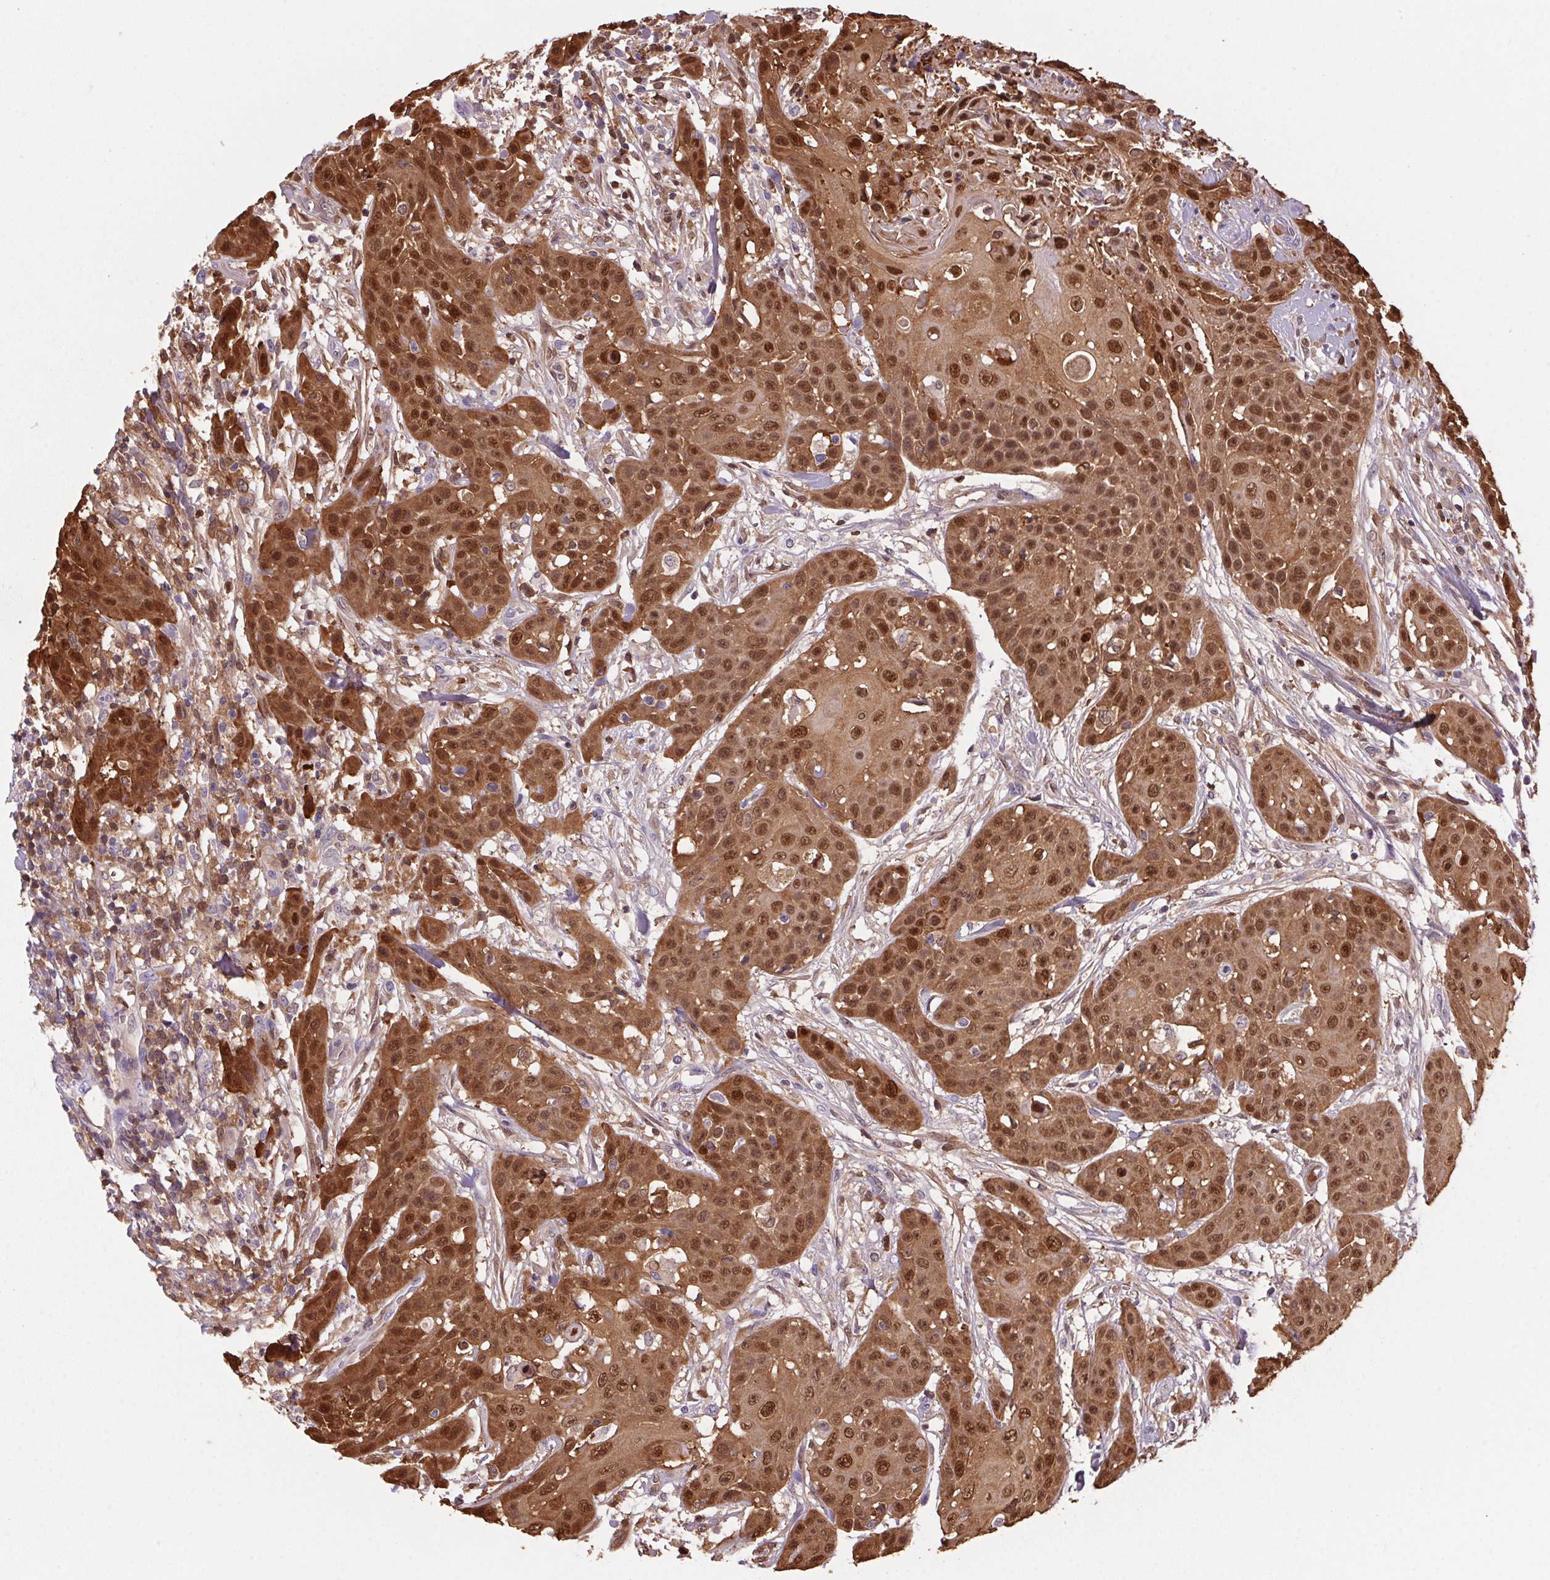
{"staining": {"intensity": "strong", "quantity": ">75%", "location": "cytoplasmic/membranous,nuclear"}, "tissue": "head and neck cancer", "cell_type": "Tumor cells", "image_type": "cancer", "snomed": [{"axis": "morphology", "description": "Squamous cell carcinoma, NOS"}, {"axis": "topography", "description": "Oral tissue"}, {"axis": "topography", "description": "Head-Neck"}], "caption": "This is an image of immunohistochemistry (IHC) staining of head and neck cancer (squamous cell carcinoma), which shows strong expression in the cytoplasmic/membranous and nuclear of tumor cells.", "gene": "S100A2", "patient": {"sex": "female", "age": 55}}